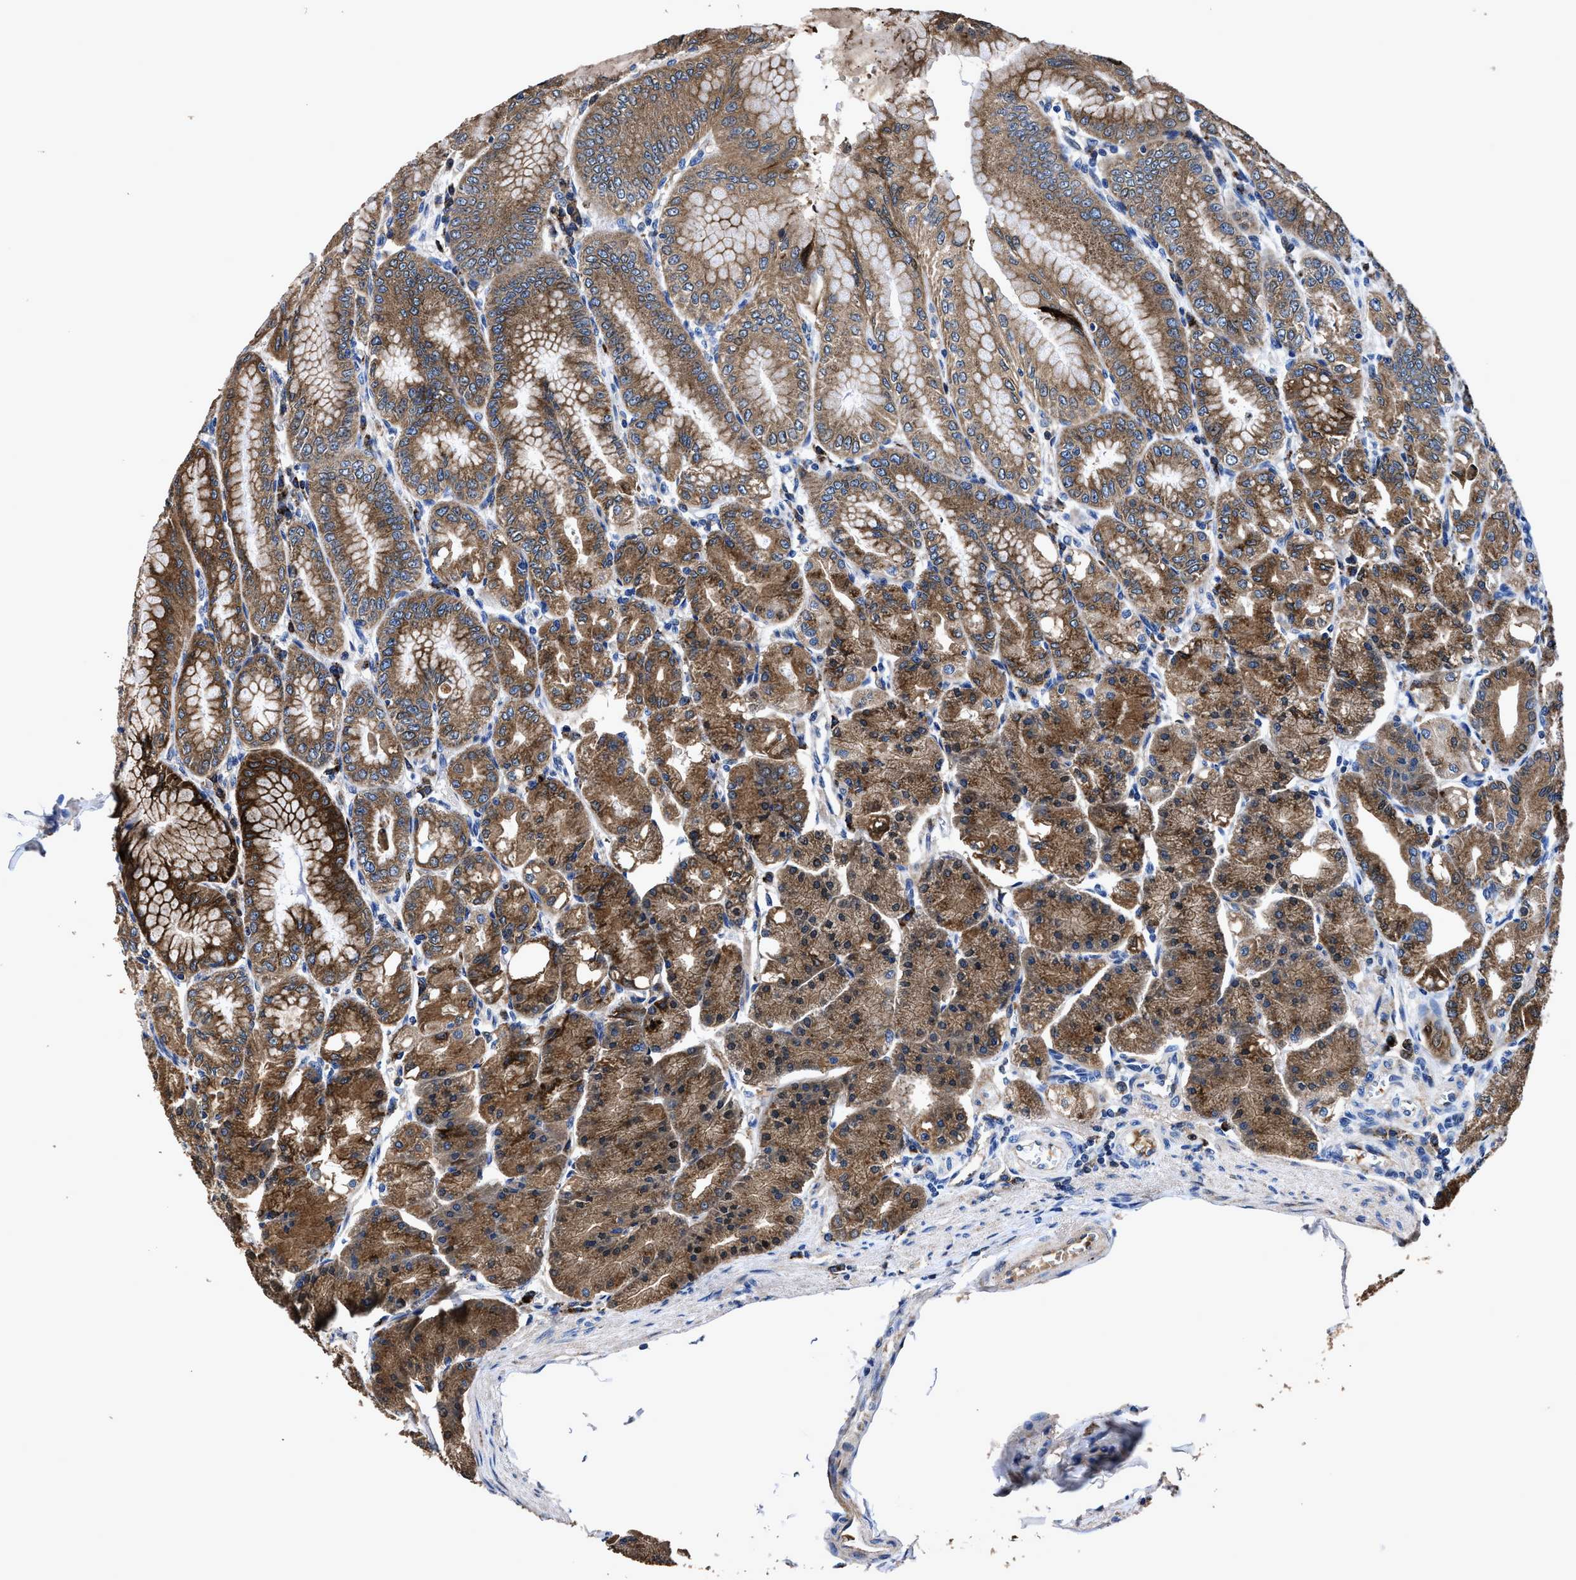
{"staining": {"intensity": "moderate", "quantity": ">75%", "location": "cytoplasmic/membranous"}, "tissue": "stomach", "cell_type": "Glandular cells", "image_type": "normal", "snomed": [{"axis": "morphology", "description": "Normal tissue, NOS"}, {"axis": "topography", "description": "Stomach, lower"}], "caption": "Immunohistochemical staining of benign stomach demonstrates medium levels of moderate cytoplasmic/membranous expression in approximately >75% of glandular cells. (brown staining indicates protein expression, while blue staining denotes nuclei).", "gene": "UBR4", "patient": {"sex": "male", "age": 71}}